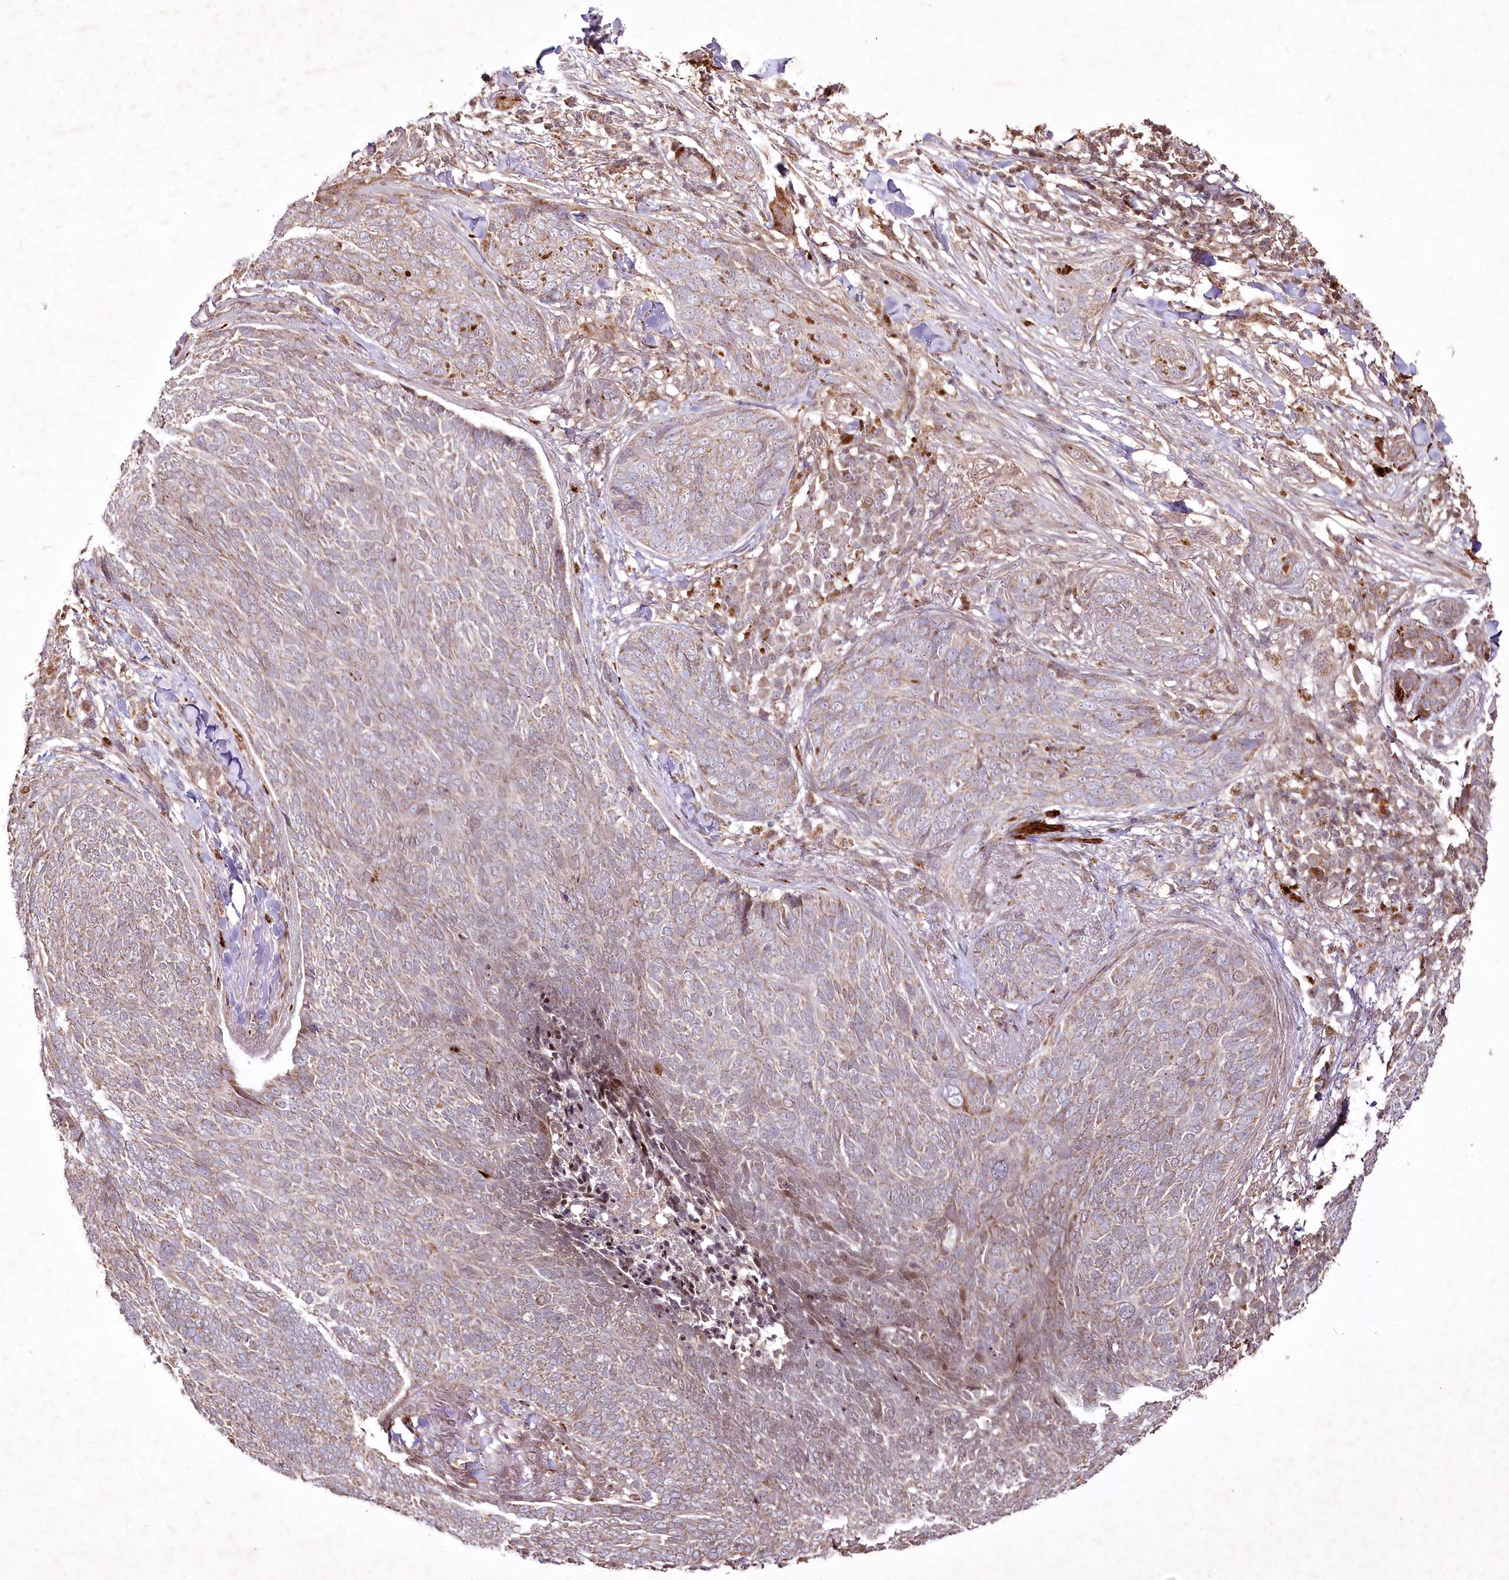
{"staining": {"intensity": "negative", "quantity": "none", "location": "none"}, "tissue": "skin cancer", "cell_type": "Tumor cells", "image_type": "cancer", "snomed": [{"axis": "morphology", "description": "Basal cell carcinoma"}, {"axis": "topography", "description": "Skin"}], "caption": "Human skin basal cell carcinoma stained for a protein using IHC displays no expression in tumor cells.", "gene": "PSTK", "patient": {"sex": "male", "age": 85}}